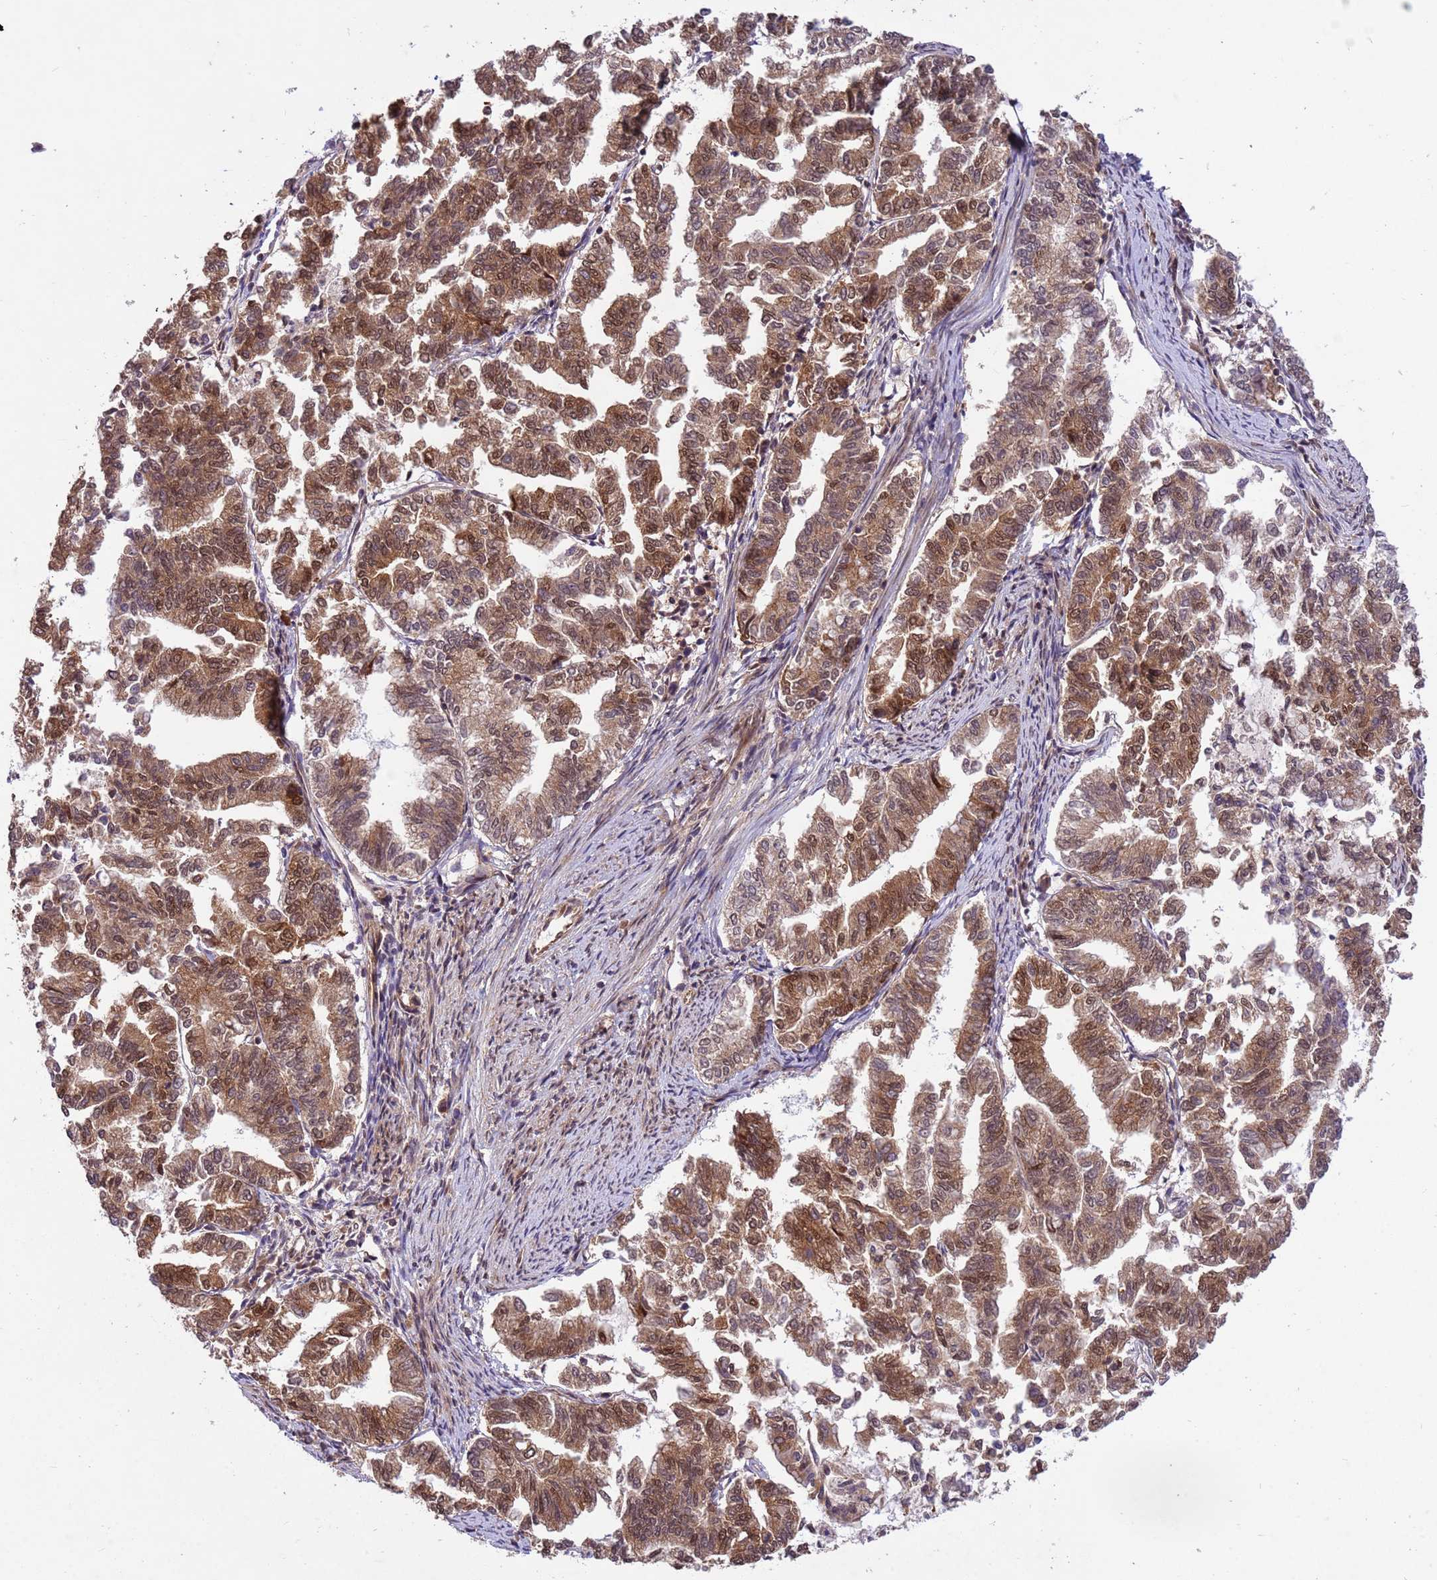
{"staining": {"intensity": "moderate", "quantity": ">75%", "location": "cytoplasmic/membranous,nuclear"}, "tissue": "endometrial cancer", "cell_type": "Tumor cells", "image_type": "cancer", "snomed": [{"axis": "morphology", "description": "Adenocarcinoma, NOS"}, {"axis": "topography", "description": "Endometrium"}], "caption": "Protein staining exhibits moderate cytoplasmic/membranous and nuclear positivity in about >75% of tumor cells in endometrial cancer. (IHC, brightfield microscopy, high magnification).", "gene": "PPP2CB", "patient": {"sex": "female", "age": 79}}